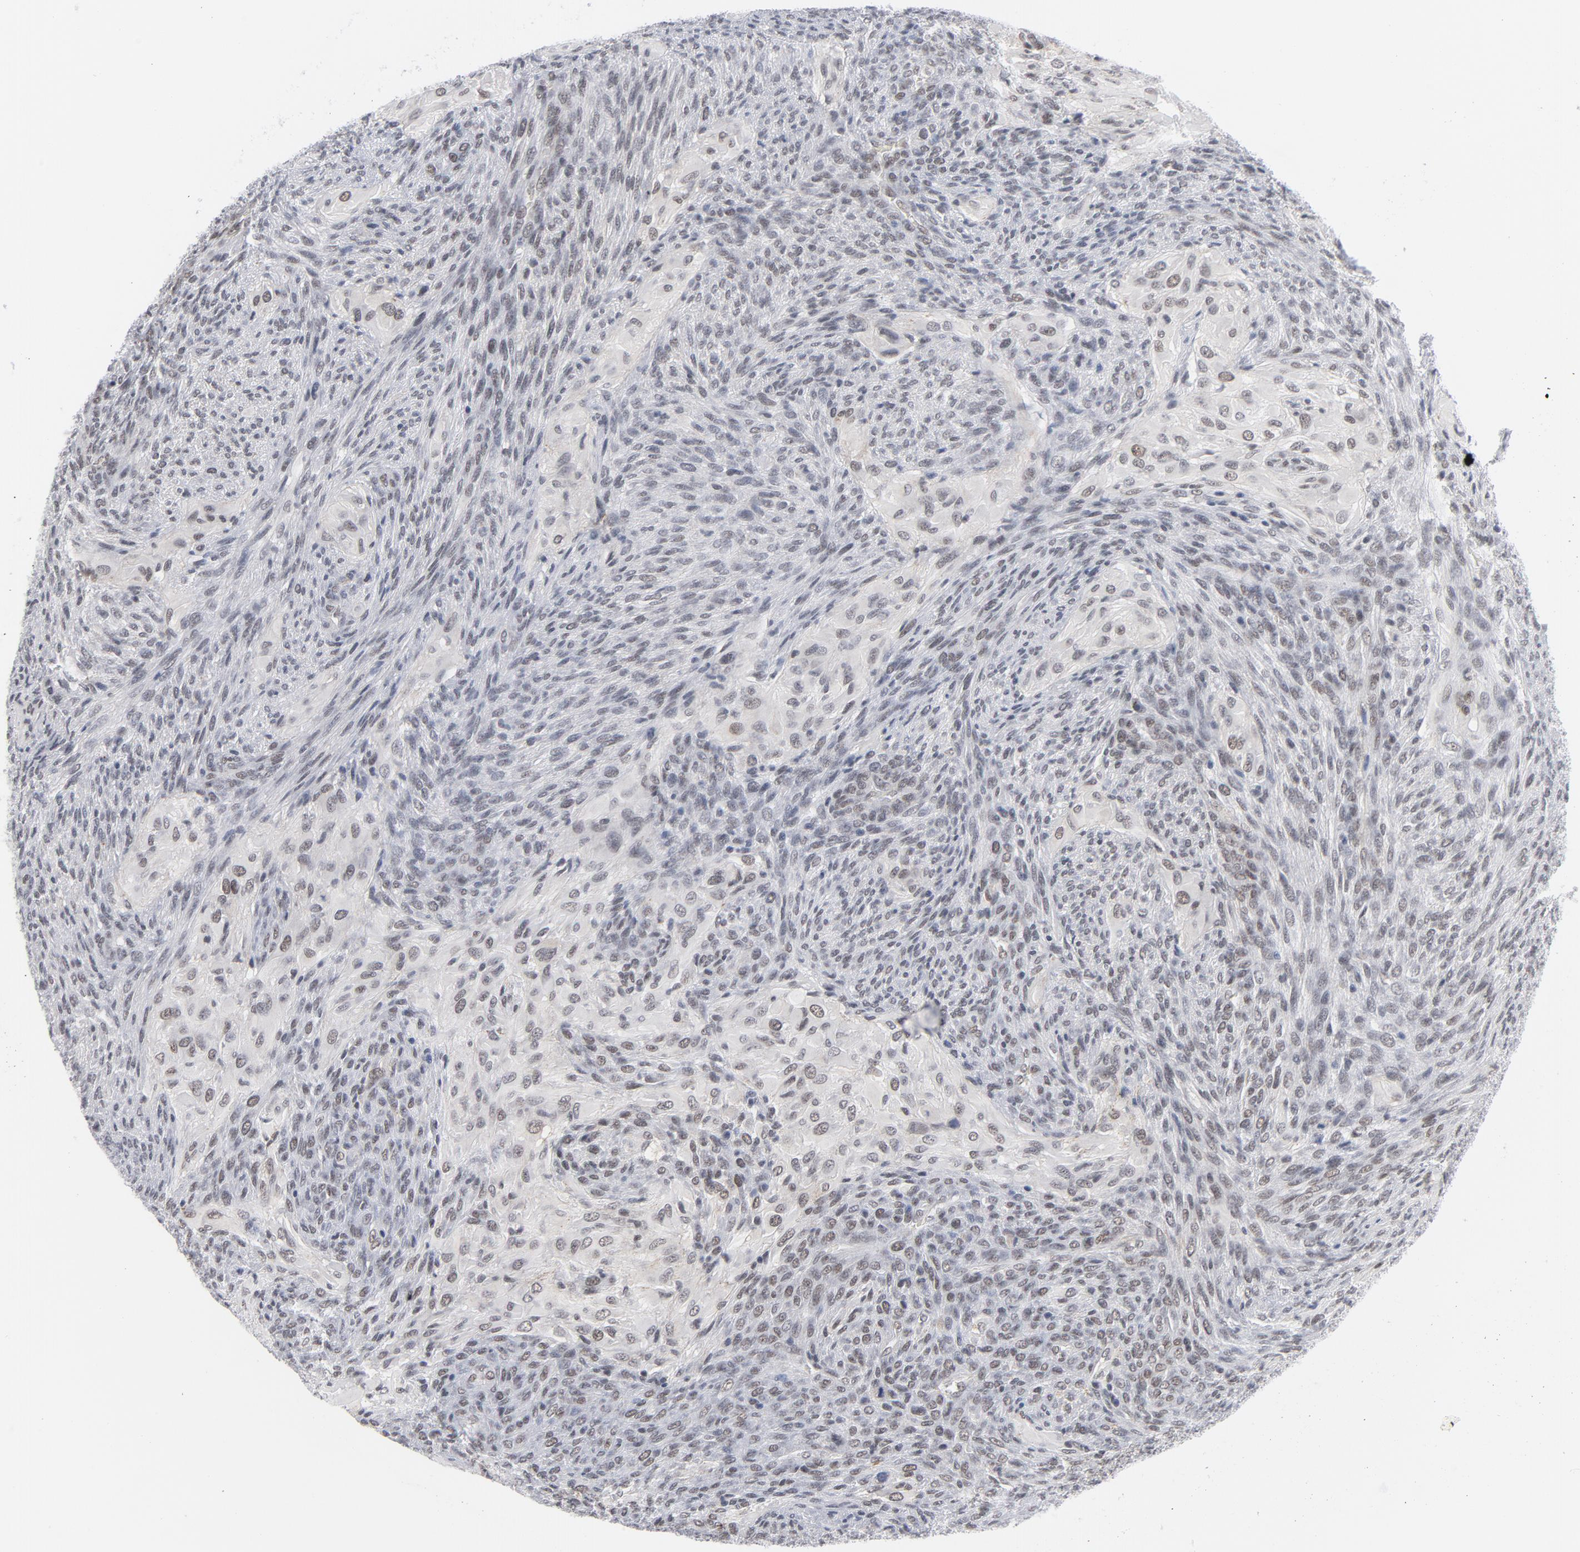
{"staining": {"intensity": "moderate", "quantity": "25%-75%", "location": "nuclear"}, "tissue": "glioma", "cell_type": "Tumor cells", "image_type": "cancer", "snomed": [{"axis": "morphology", "description": "Glioma, malignant, High grade"}, {"axis": "topography", "description": "Cerebral cortex"}], "caption": "Malignant glioma (high-grade) stained for a protein reveals moderate nuclear positivity in tumor cells.", "gene": "BAP1", "patient": {"sex": "female", "age": 55}}